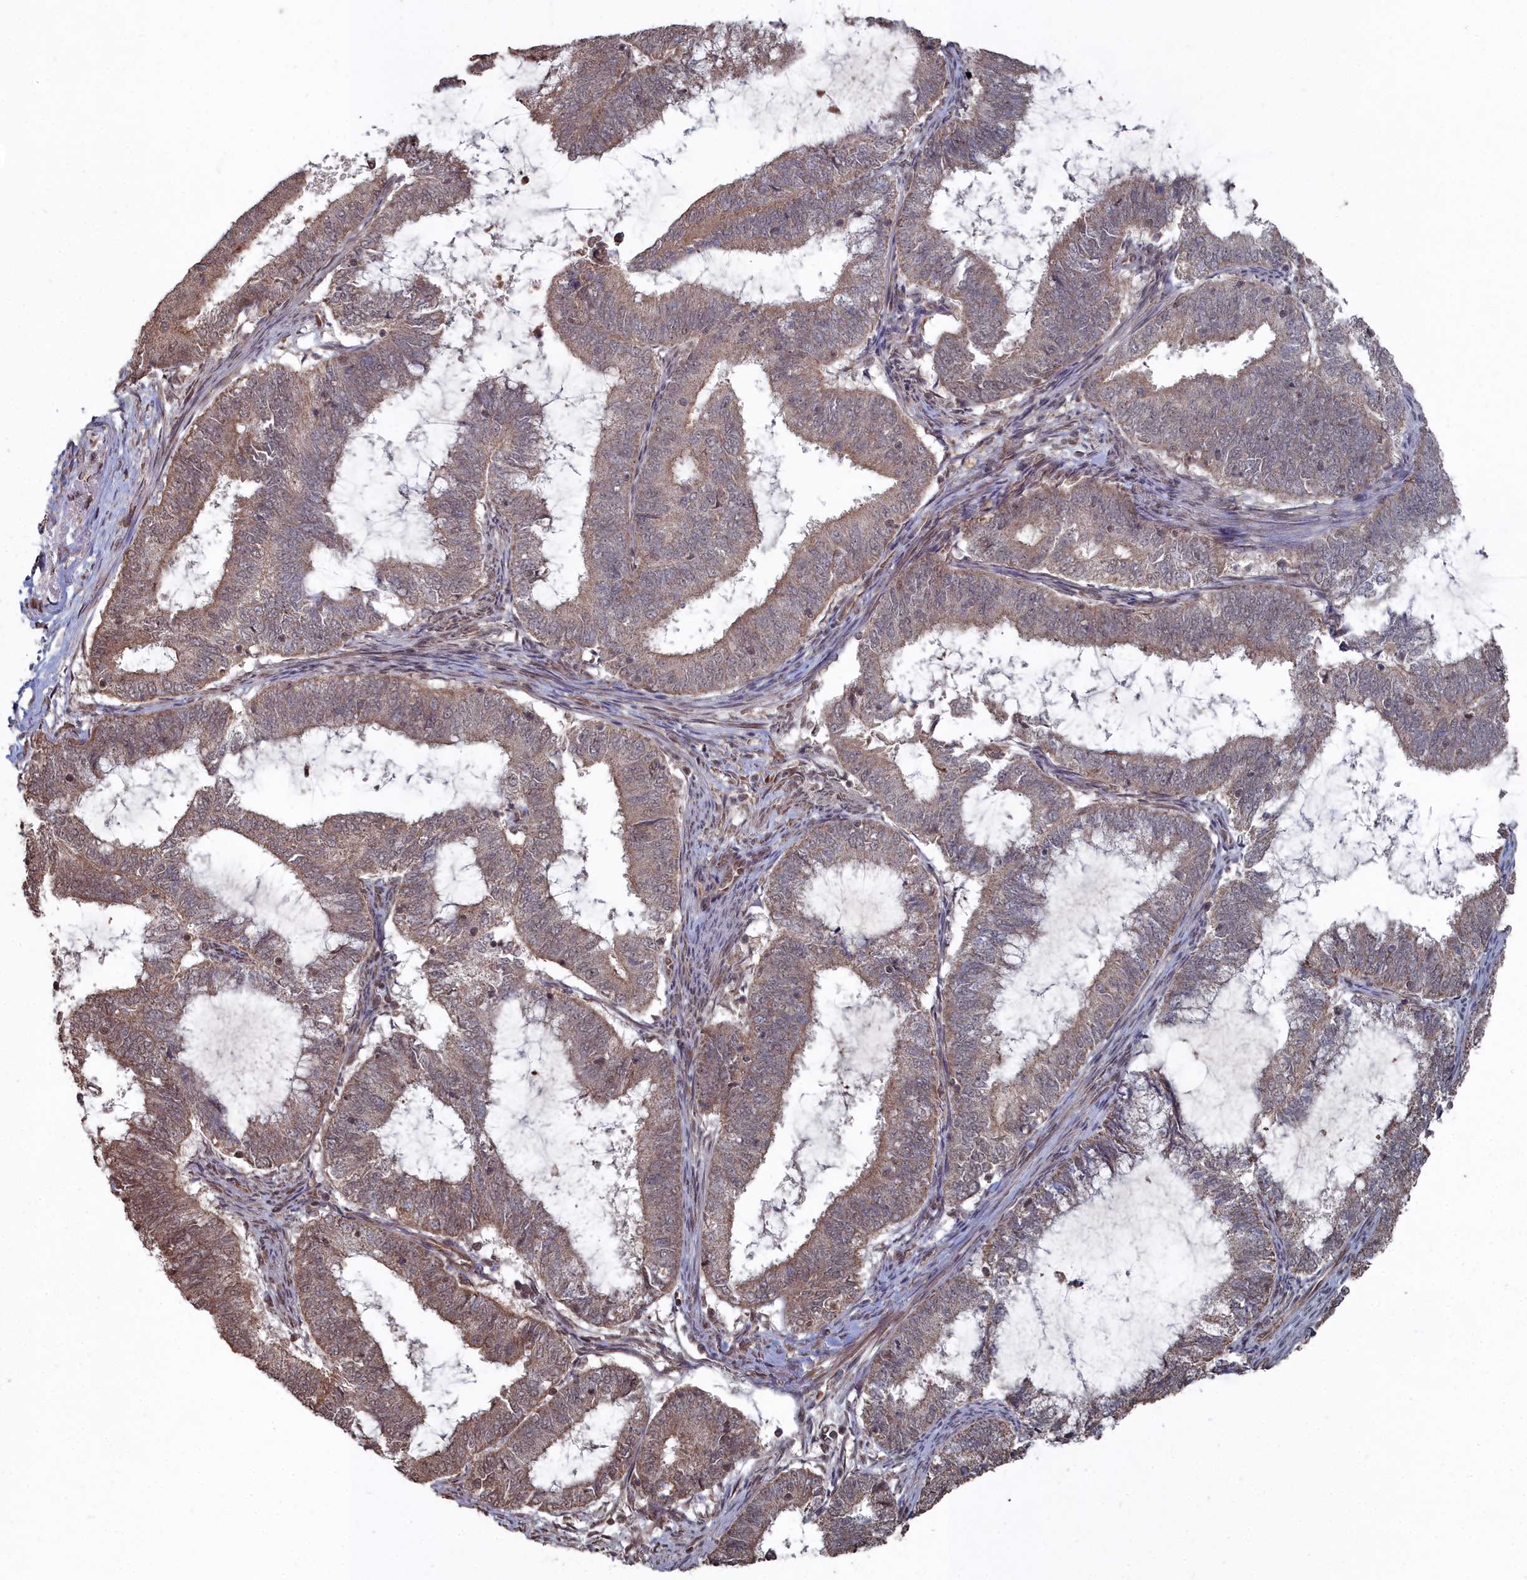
{"staining": {"intensity": "moderate", "quantity": ">75%", "location": "cytoplasmic/membranous"}, "tissue": "endometrial cancer", "cell_type": "Tumor cells", "image_type": "cancer", "snomed": [{"axis": "morphology", "description": "Adenocarcinoma, NOS"}, {"axis": "topography", "description": "Endometrium"}], "caption": "A micrograph of endometrial cancer stained for a protein demonstrates moderate cytoplasmic/membranous brown staining in tumor cells.", "gene": "CCNP", "patient": {"sex": "female", "age": 51}}